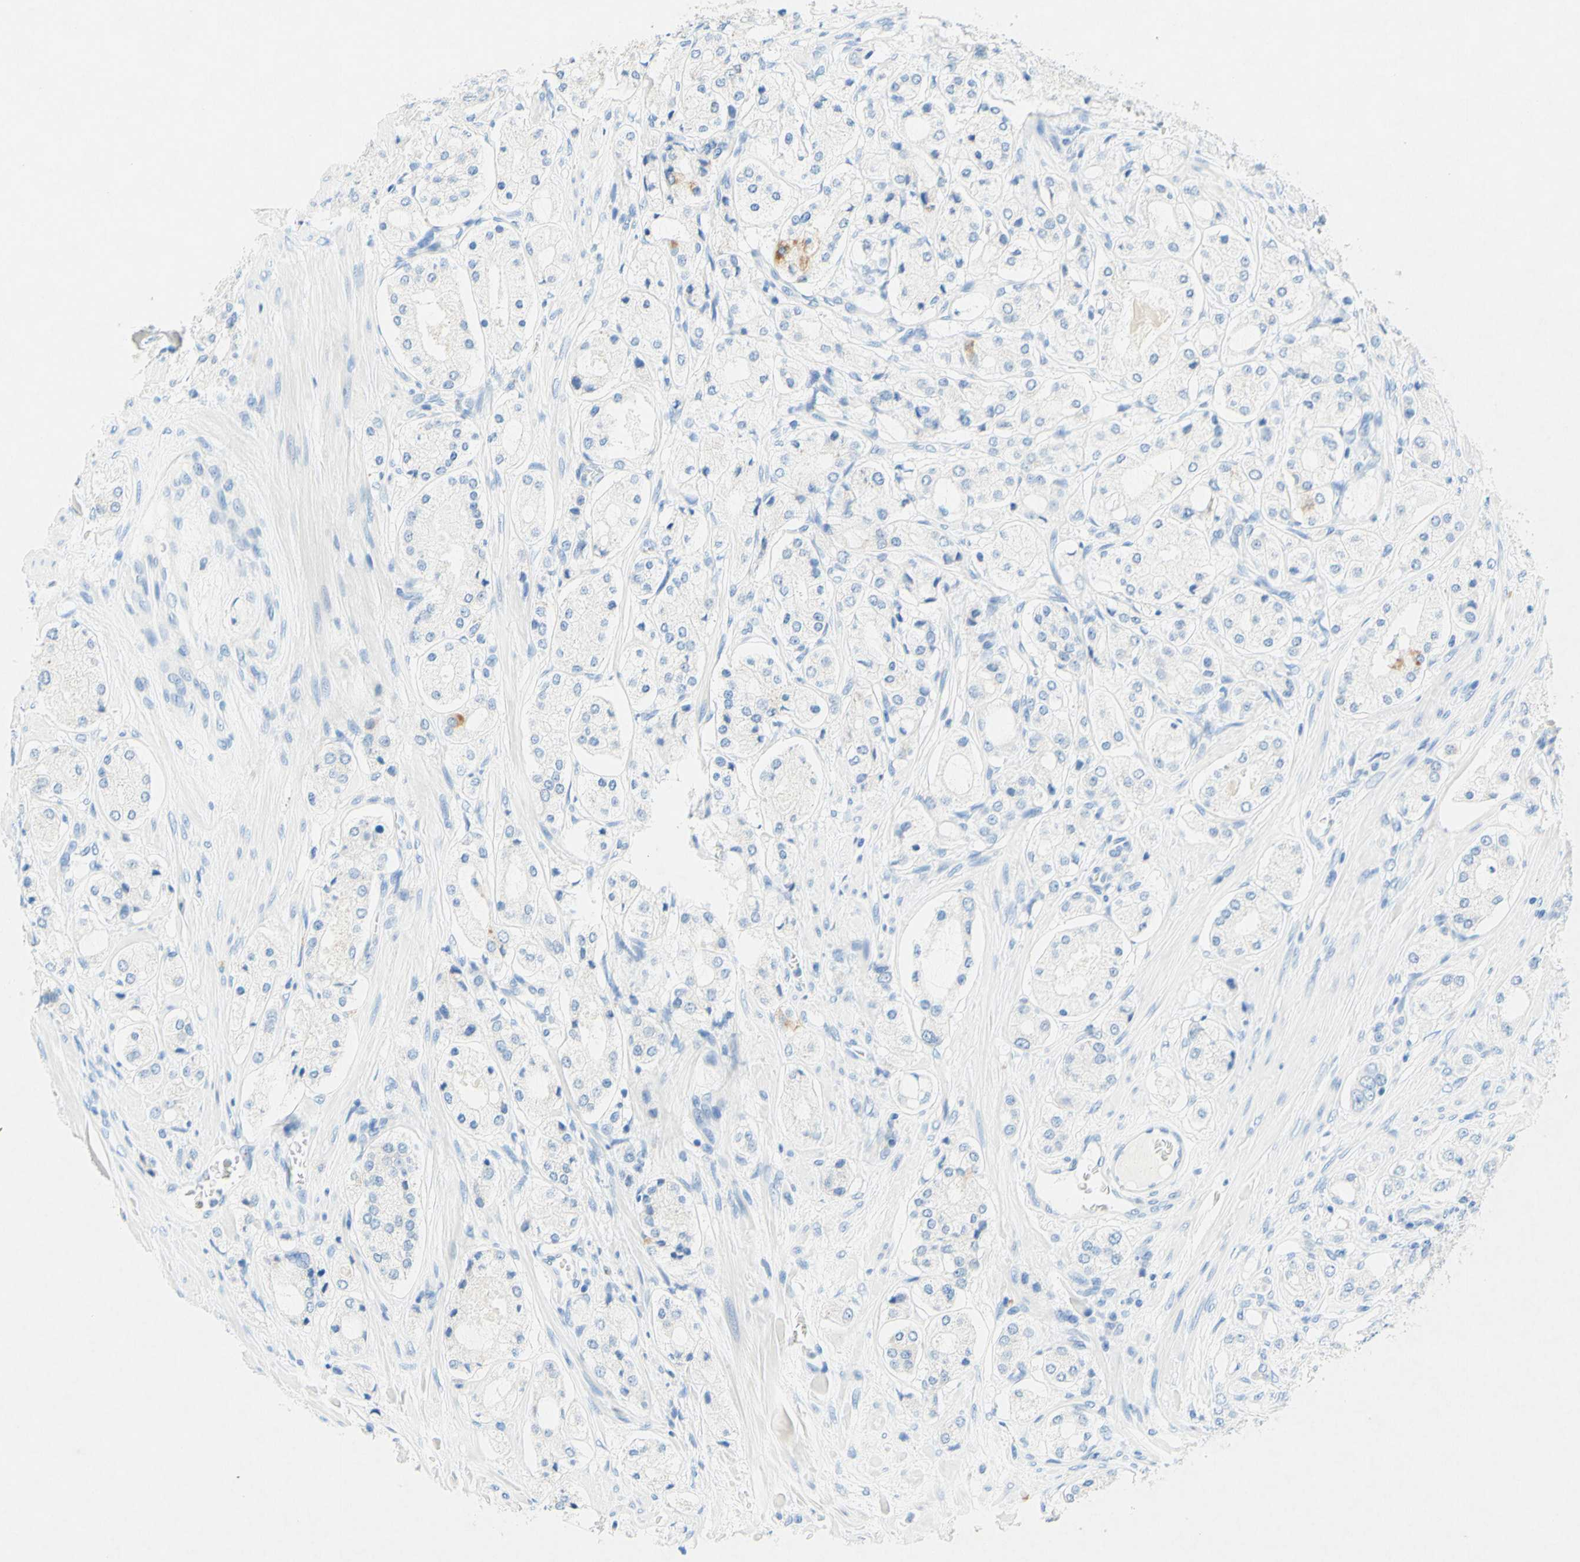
{"staining": {"intensity": "negative", "quantity": "none", "location": "none"}, "tissue": "prostate cancer", "cell_type": "Tumor cells", "image_type": "cancer", "snomed": [{"axis": "morphology", "description": "Adenocarcinoma, High grade"}, {"axis": "topography", "description": "Prostate"}], "caption": "The micrograph shows no significant positivity in tumor cells of prostate cancer (adenocarcinoma (high-grade)).", "gene": "SLC46A1", "patient": {"sex": "male", "age": 65}}